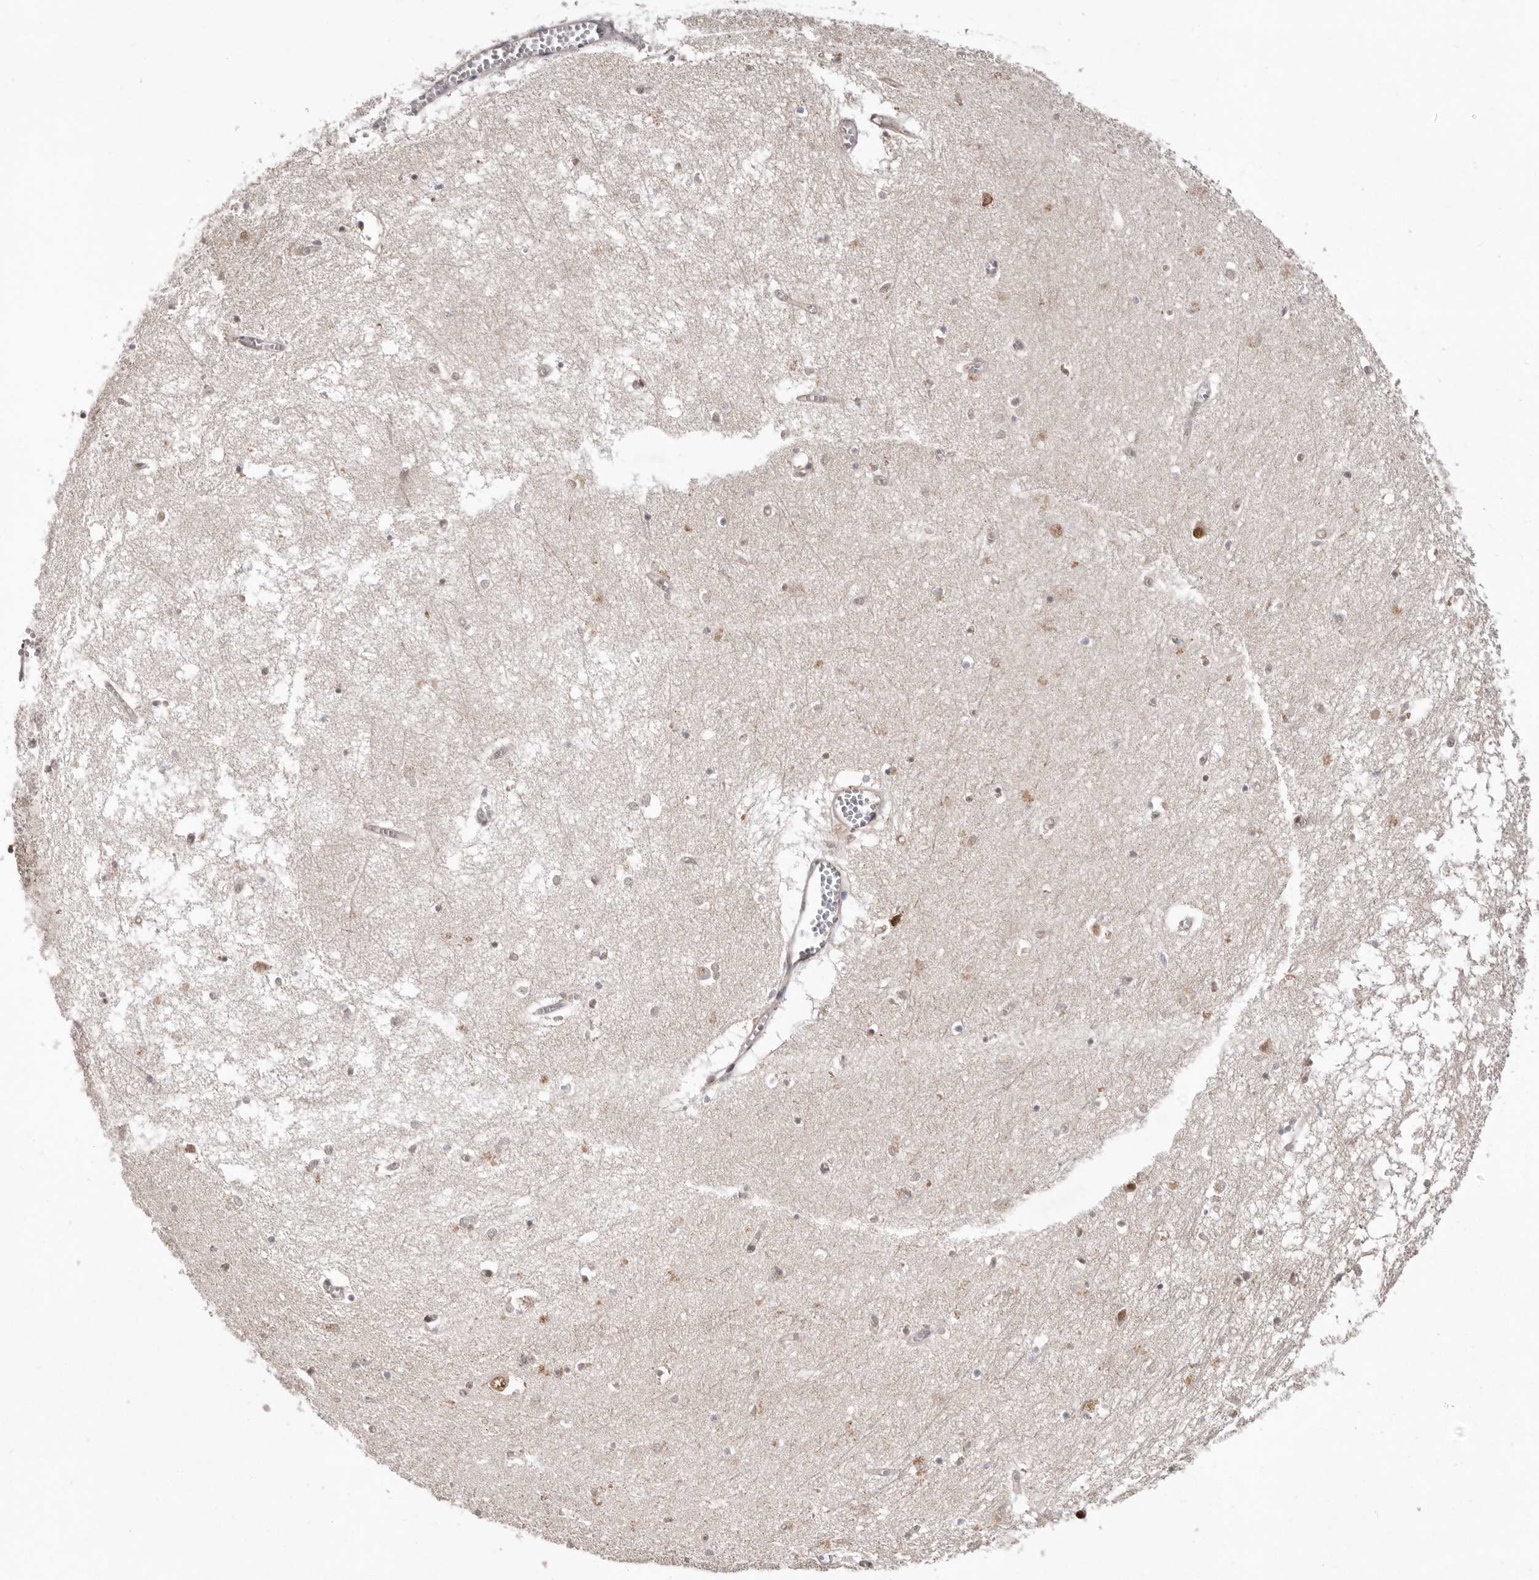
{"staining": {"intensity": "moderate", "quantity": "<25%", "location": "cytoplasmic/membranous,nuclear"}, "tissue": "hippocampus", "cell_type": "Glial cells", "image_type": "normal", "snomed": [{"axis": "morphology", "description": "Normal tissue, NOS"}, {"axis": "topography", "description": "Hippocampus"}], "caption": "Protein expression analysis of normal hippocampus demonstrates moderate cytoplasmic/membranous,nuclear positivity in approximately <25% of glial cells.", "gene": "NSUN4", "patient": {"sex": "male", "age": 70}}